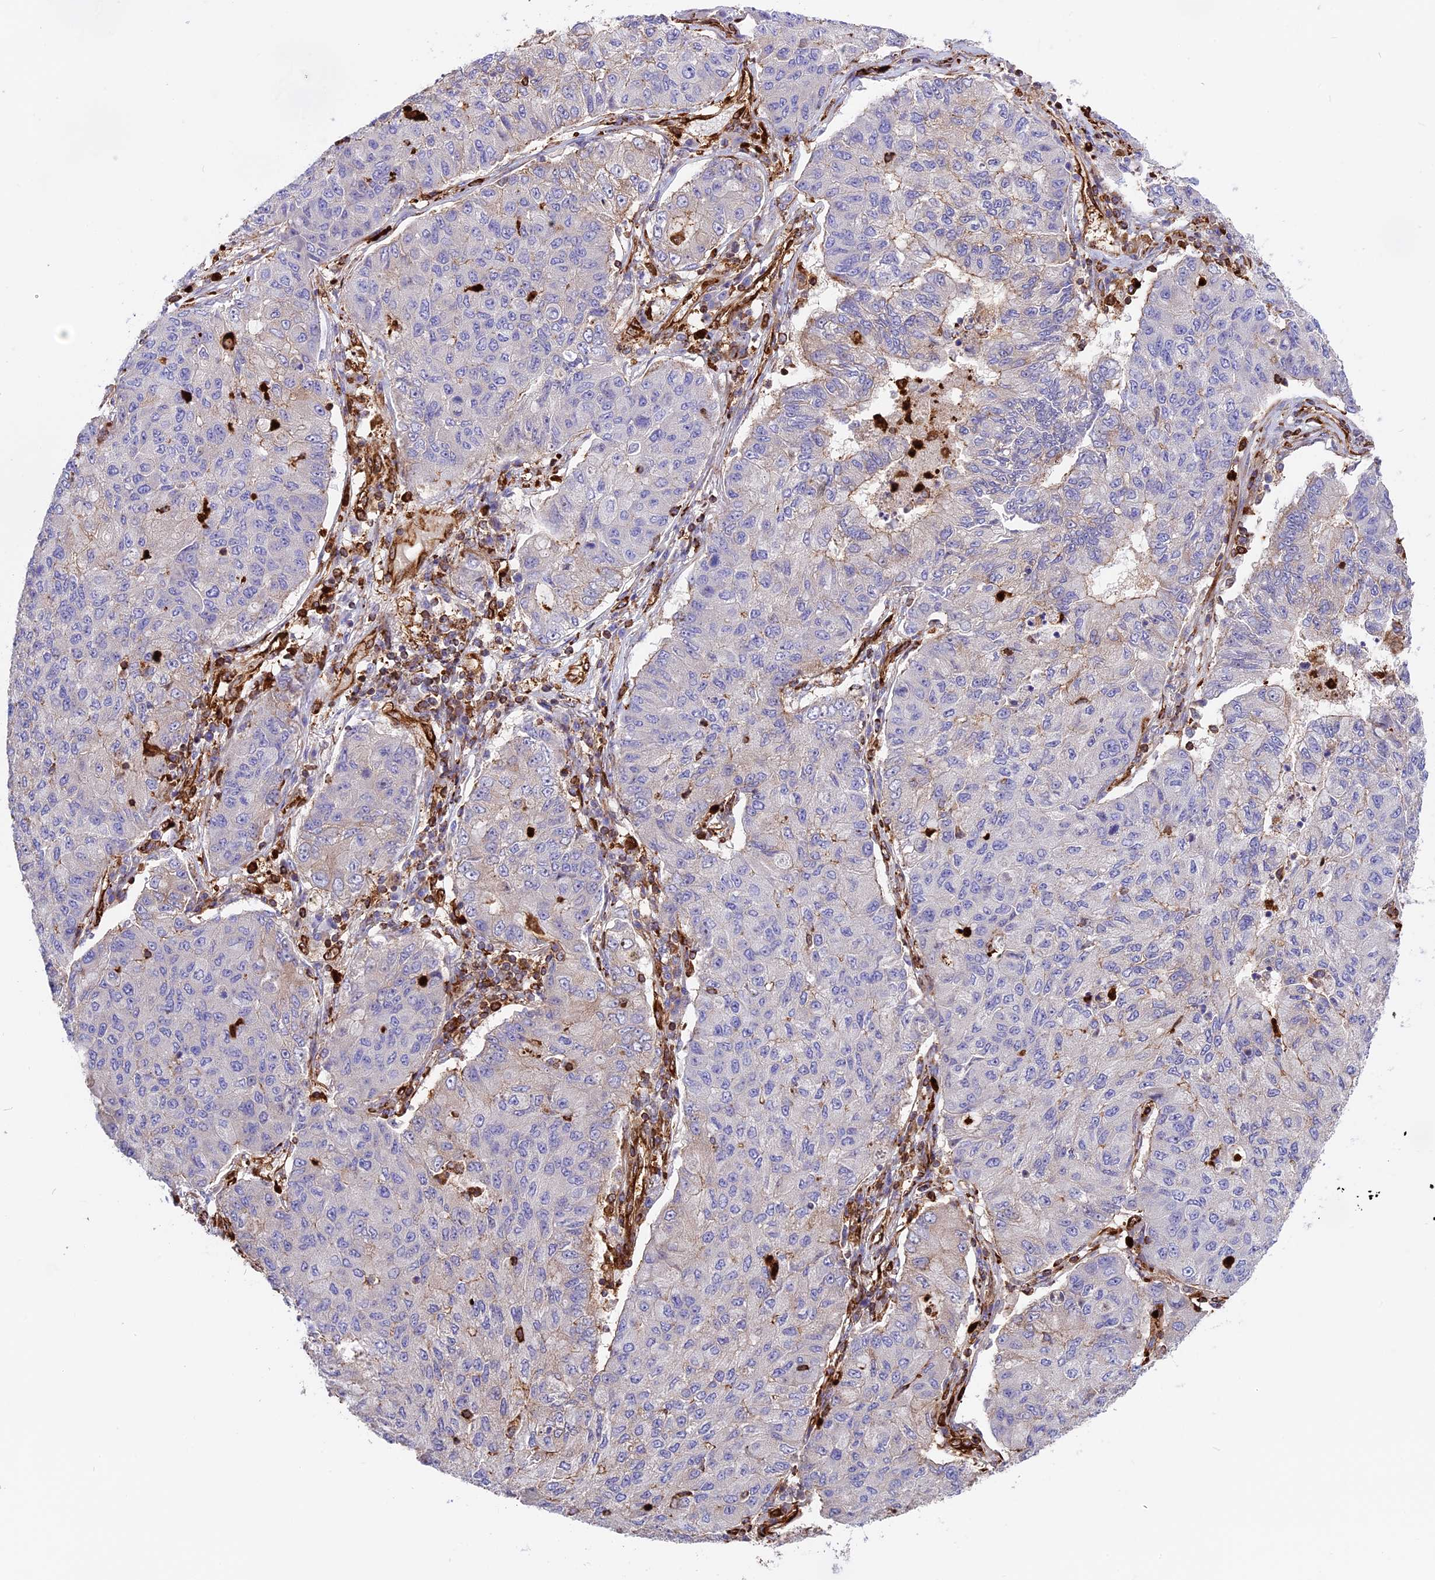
{"staining": {"intensity": "negative", "quantity": "none", "location": "none"}, "tissue": "lung cancer", "cell_type": "Tumor cells", "image_type": "cancer", "snomed": [{"axis": "morphology", "description": "Squamous cell carcinoma, NOS"}, {"axis": "topography", "description": "Lung"}], "caption": "This is an immunohistochemistry micrograph of squamous cell carcinoma (lung). There is no staining in tumor cells.", "gene": "CD99L2", "patient": {"sex": "male", "age": 74}}